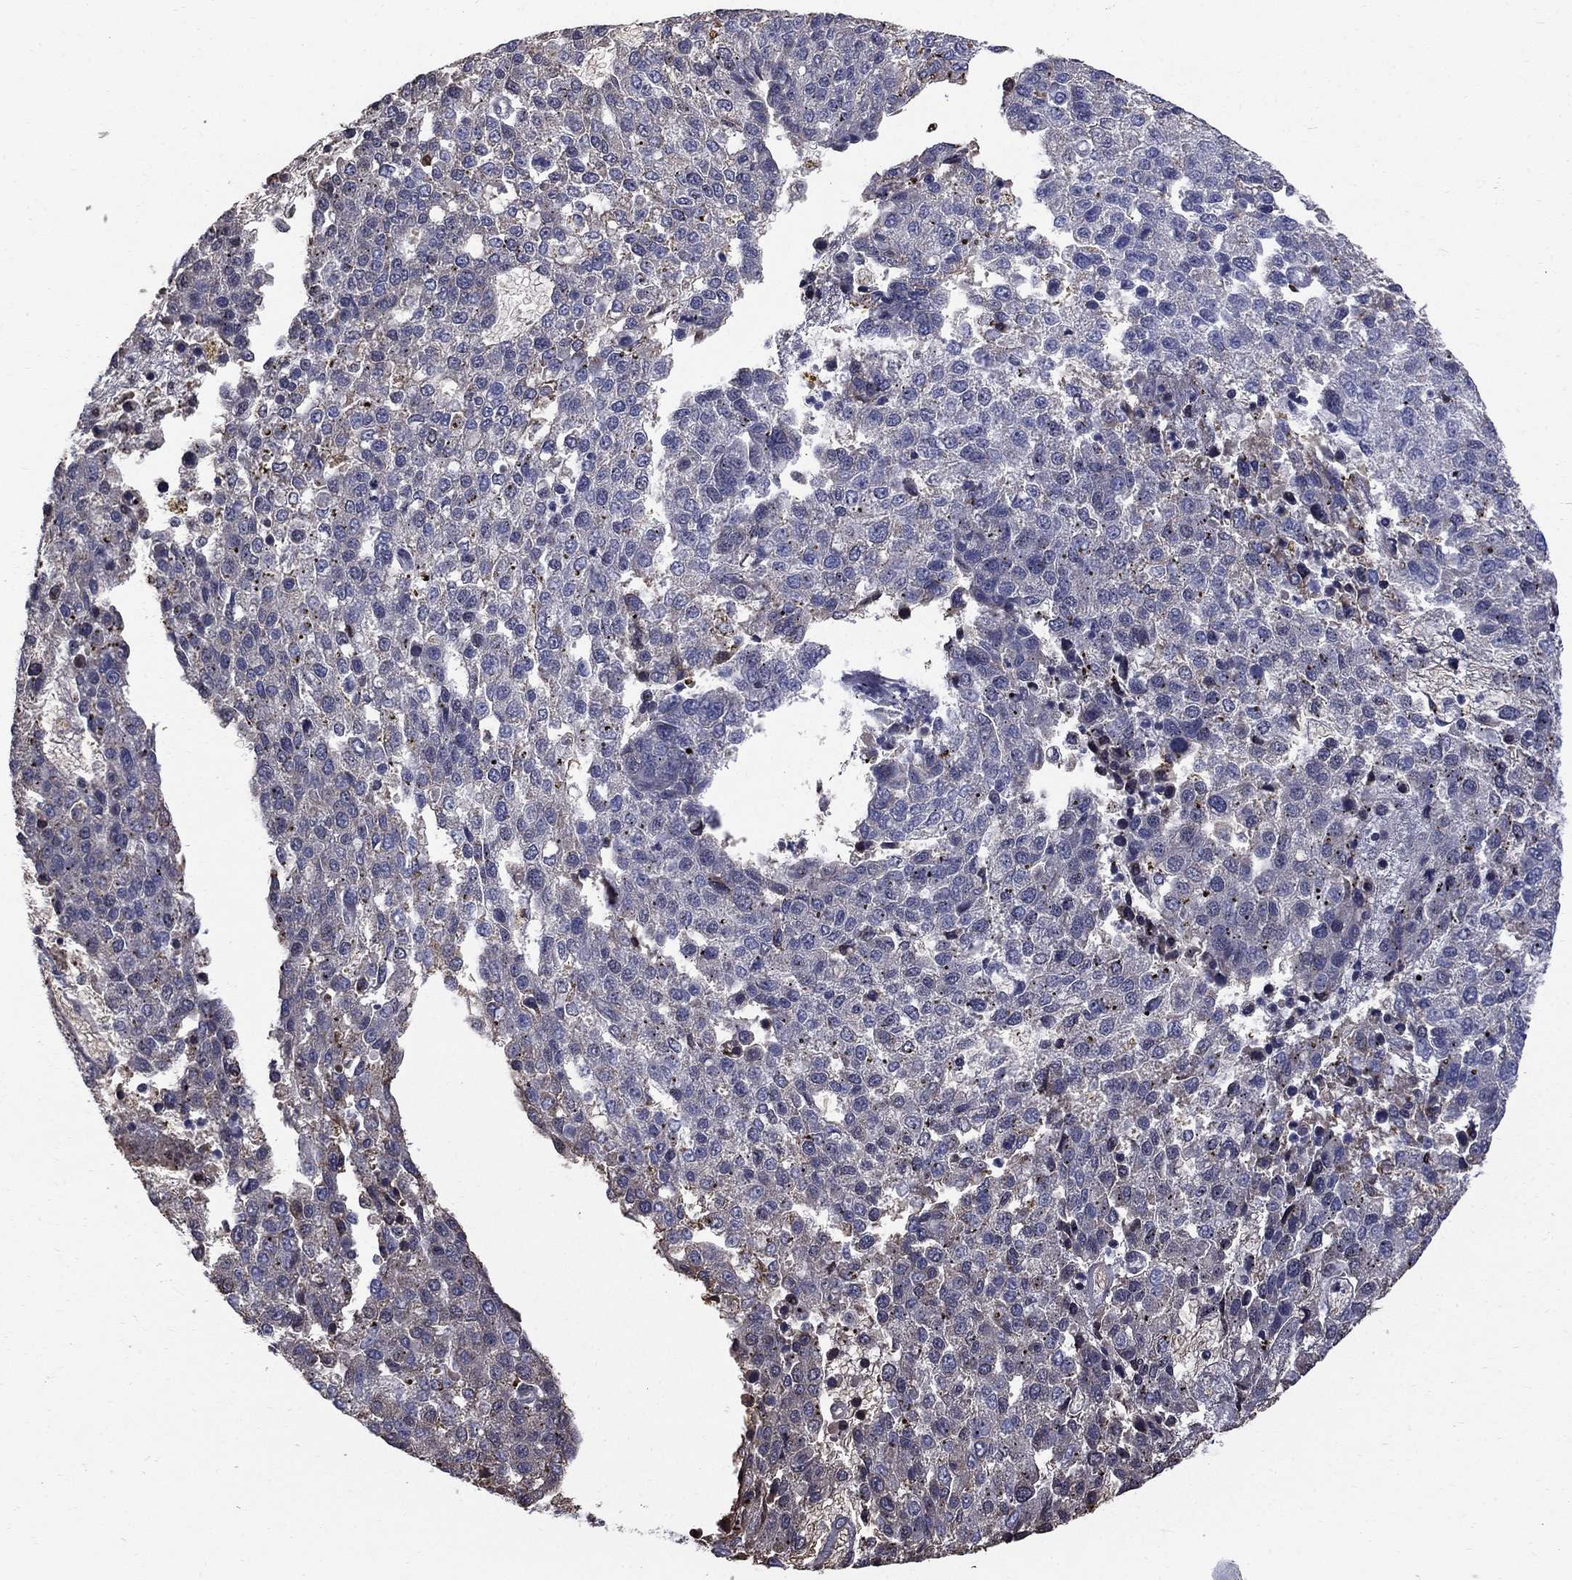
{"staining": {"intensity": "negative", "quantity": "none", "location": "none"}, "tissue": "pancreatic cancer", "cell_type": "Tumor cells", "image_type": "cancer", "snomed": [{"axis": "morphology", "description": "Adenocarcinoma, NOS"}, {"axis": "topography", "description": "Pancreas"}], "caption": "DAB immunohistochemical staining of human pancreatic cancer (adenocarcinoma) reveals no significant expression in tumor cells.", "gene": "HSPB2", "patient": {"sex": "female", "age": 61}}